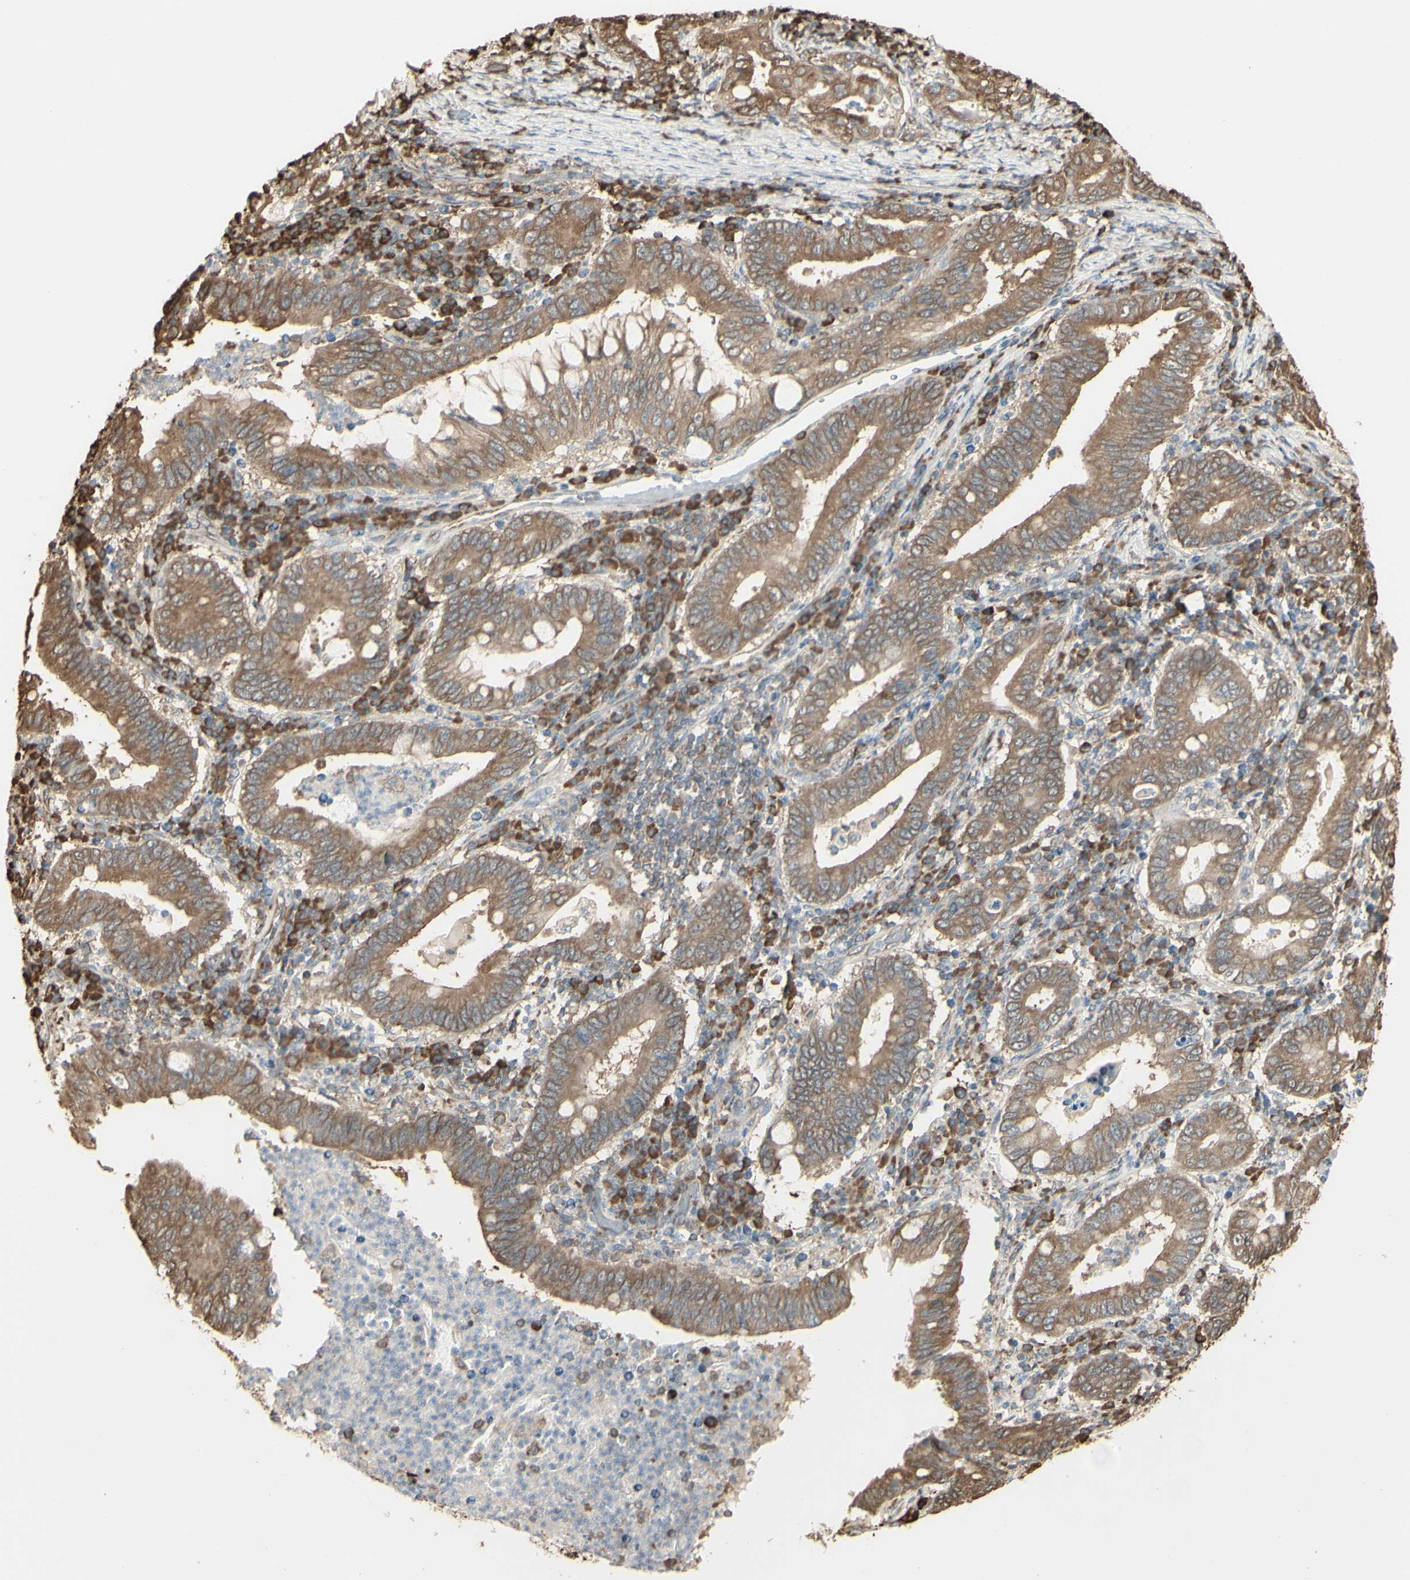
{"staining": {"intensity": "moderate", "quantity": ">75%", "location": "cytoplasmic/membranous"}, "tissue": "stomach cancer", "cell_type": "Tumor cells", "image_type": "cancer", "snomed": [{"axis": "morphology", "description": "Normal tissue, NOS"}, {"axis": "morphology", "description": "Adenocarcinoma, NOS"}, {"axis": "topography", "description": "Esophagus"}, {"axis": "topography", "description": "Stomach, upper"}, {"axis": "topography", "description": "Peripheral nerve tissue"}], "caption": "A brown stain highlights moderate cytoplasmic/membranous staining of a protein in human stomach cancer tumor cells. Immunohistochemistry (ihc) stains the protein in brown and the nuclei are stained blue.", "gene": "EEF1B2", "patient": {"sex": "male", "age": 62}}